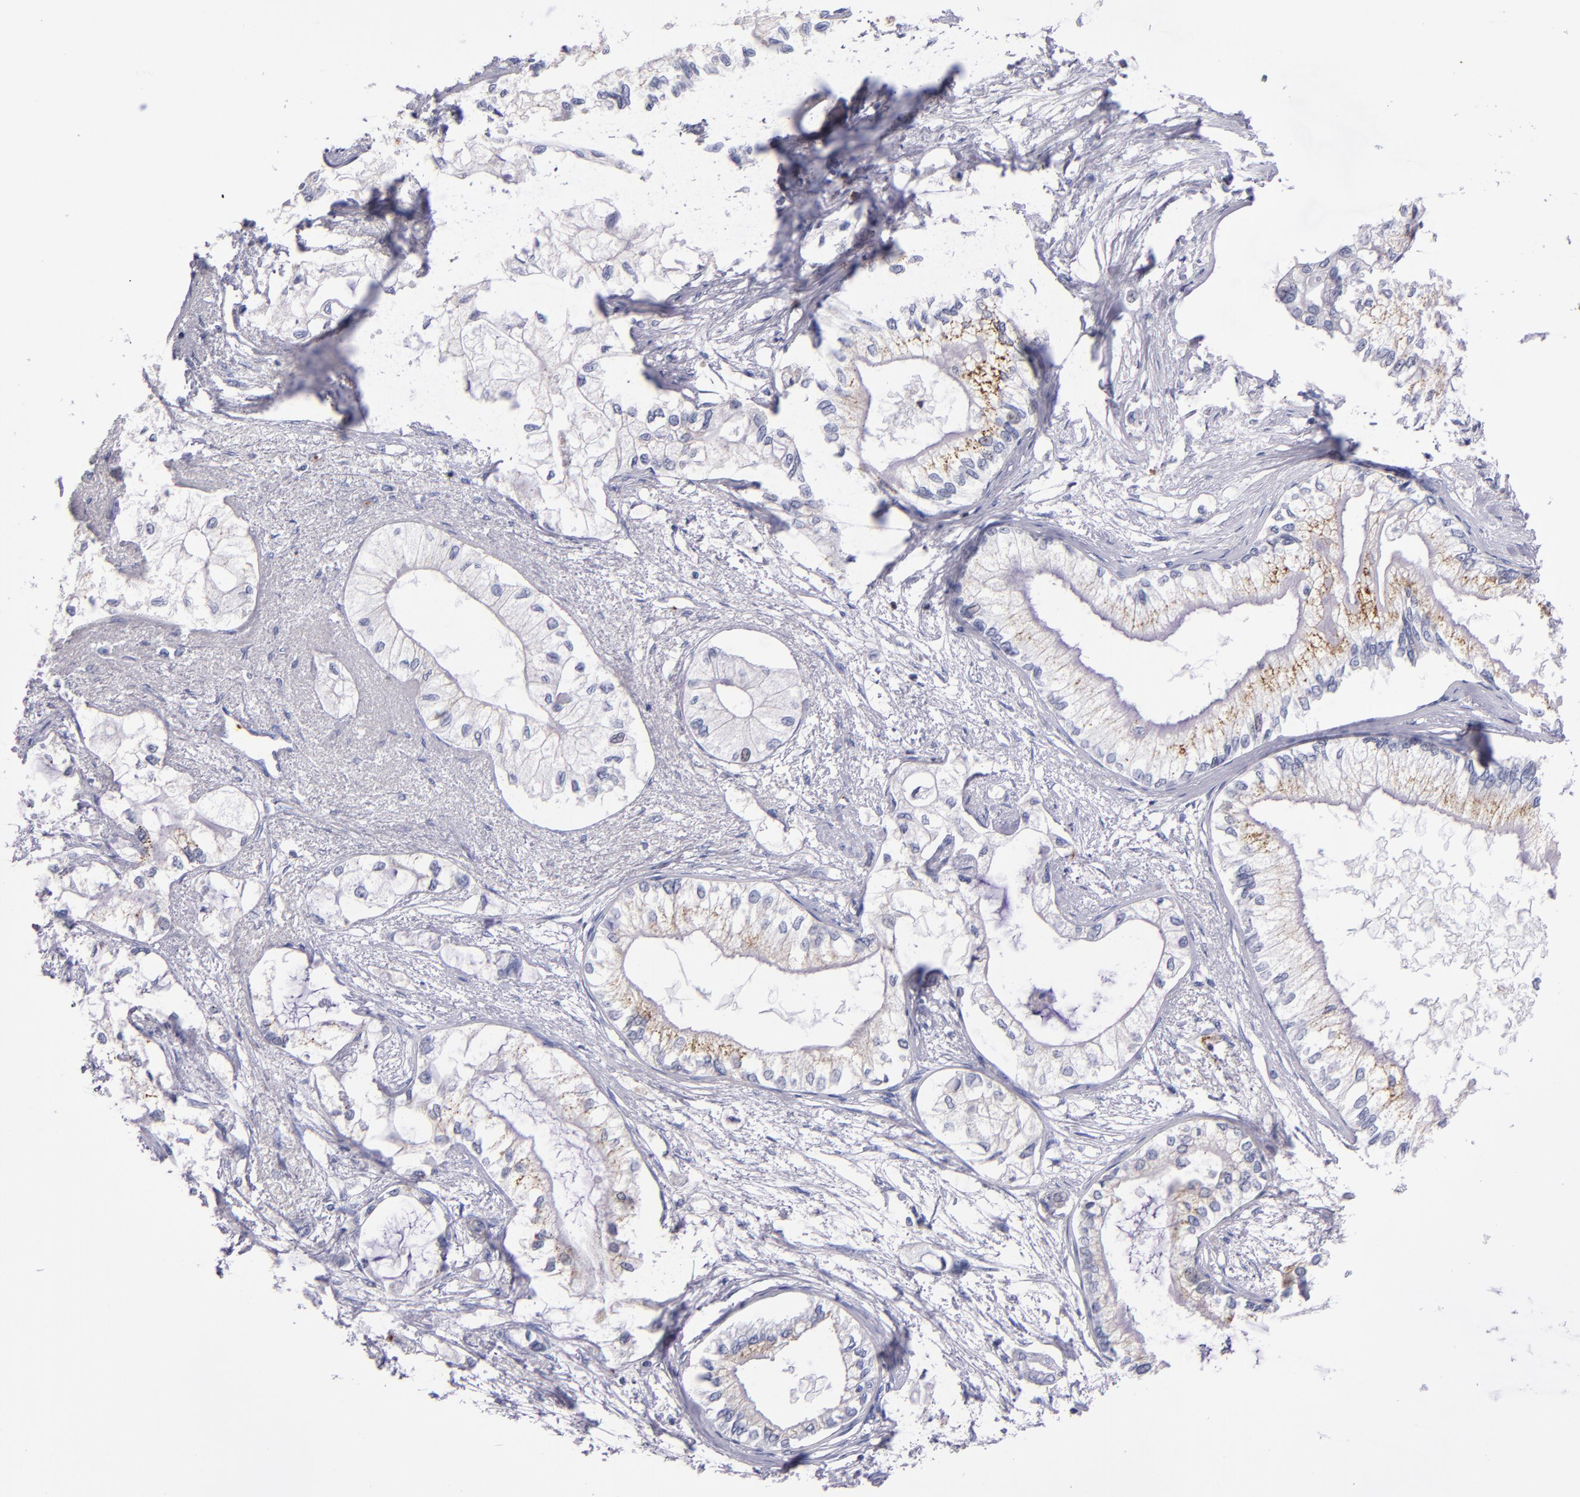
{"staining": {"intensity": "moderate", "quantity": "25%-75%", "location": "cytoplasmic/membranous"}, "tissue": "pancreatic cancer", "cell_type": "Tumor cells", "image_type": "cancer", "snomed": [{"axis": "morphology", "description": "Adenocarcinoma, NOS"}, {"axis": "topography", "description": "Pancreas"}], "caption": "Tumor cells reveal moderate cytoplasmic/membranous staining in approximately 25%-75% of cells in adenocarcinoma (pancreatic). Immunohistochemistry (ihc) stains the protein in brown and the nuclei are stained blue.", "gene": "RAB41", "patient": {"sex": "male", "age": 79}}